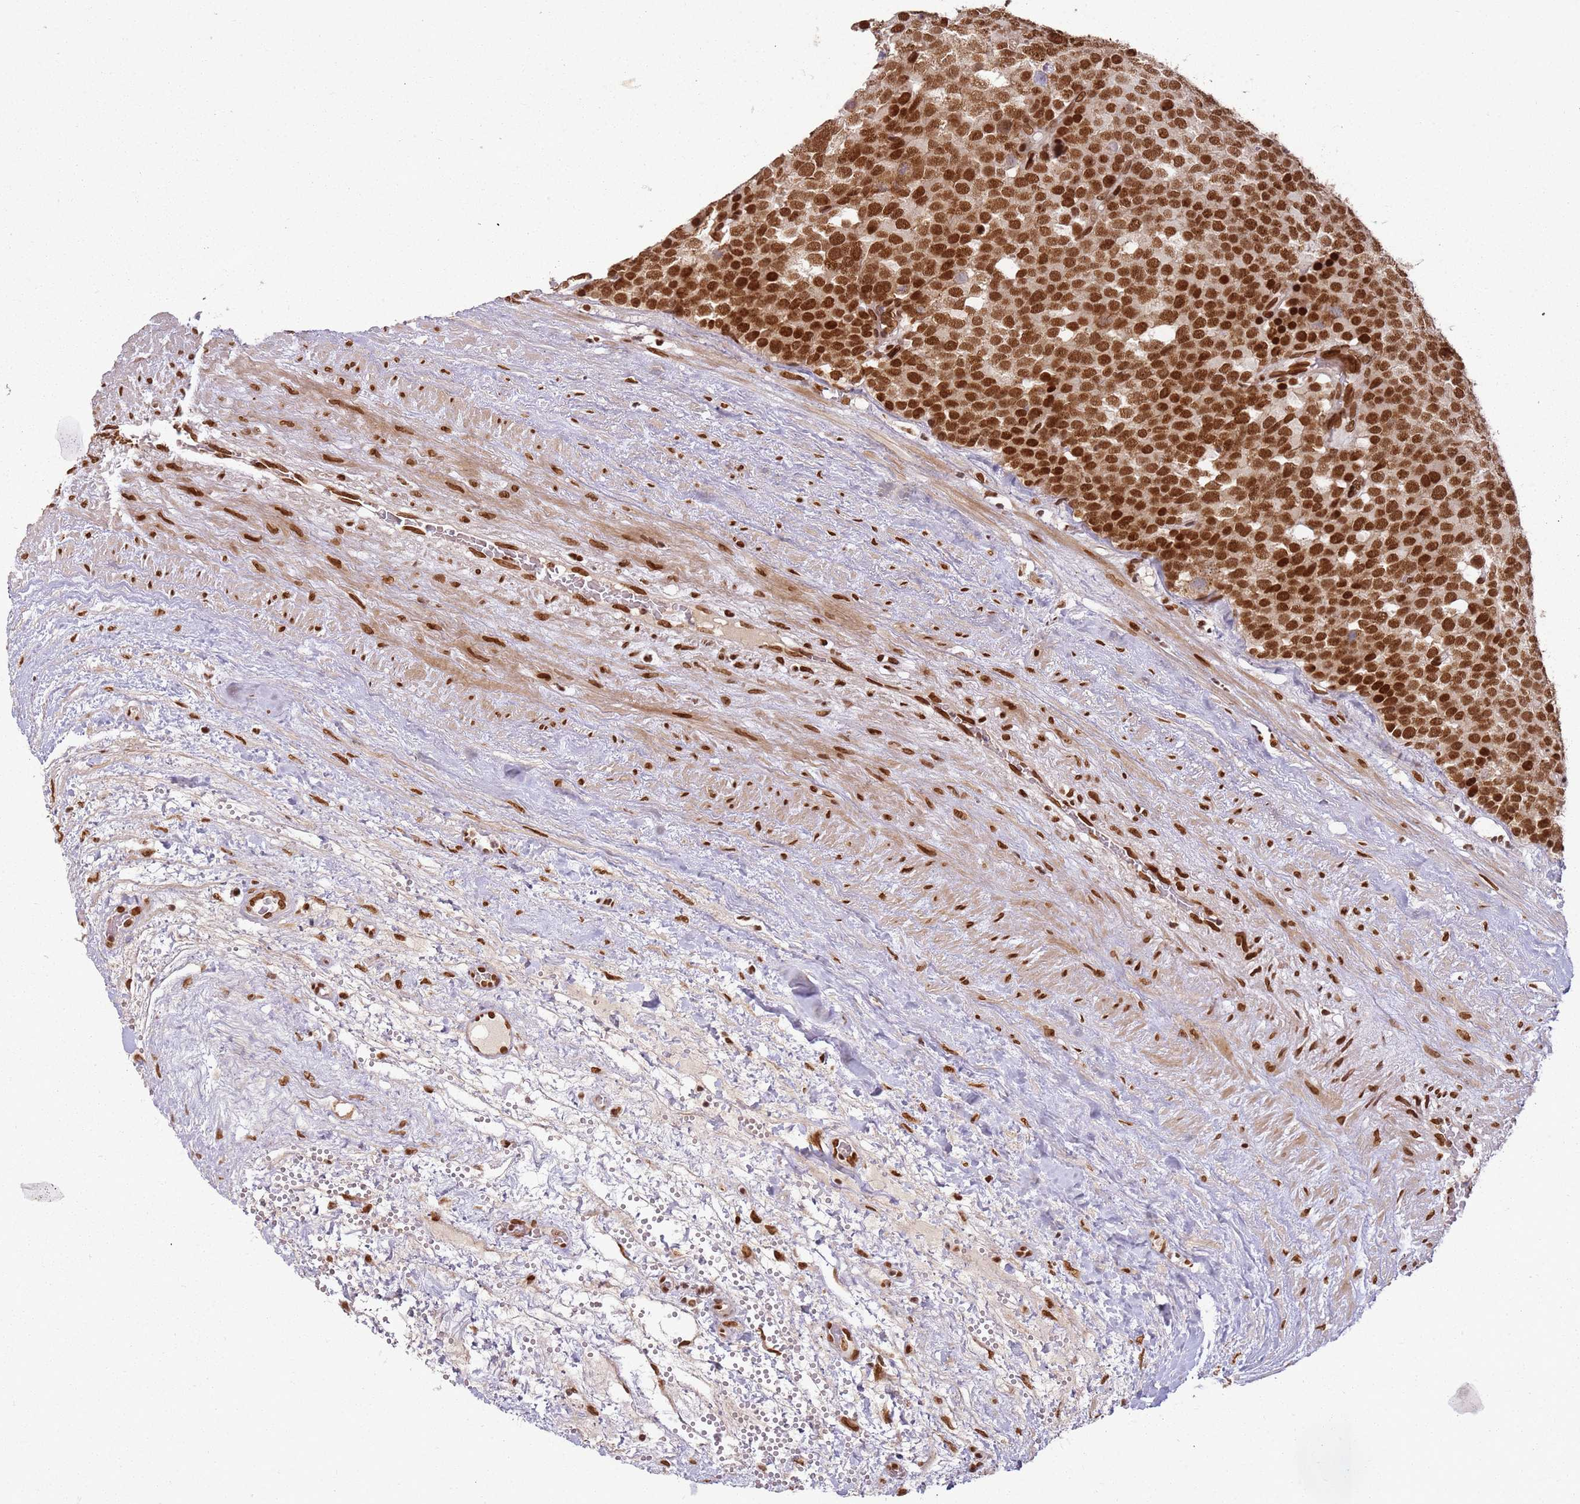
{"staining": {"intensity": "strong", "quantity": ">75%", "location": "nuclear"}, "tissue": "testis cancer", "cell_type": "Tumor cells", "image_type": "cancer", "snomed": [{"axis": "morphology", "description": "Seminoma, NOS"}, {"axis": "topography", "description": "Testis"}], "caption": "Testis seminoma stained with DAB (3,3'-diaminobenzidine) IHC shows high levels of strong nuclear expression in about >75% of tumor cells. Using DAB (brown) and hematoxylin (blue) stains, captured at high magnification using brightfield microscopy.", "gene": "TENT4A", "patient": {"sex": "male", "age": 71}}